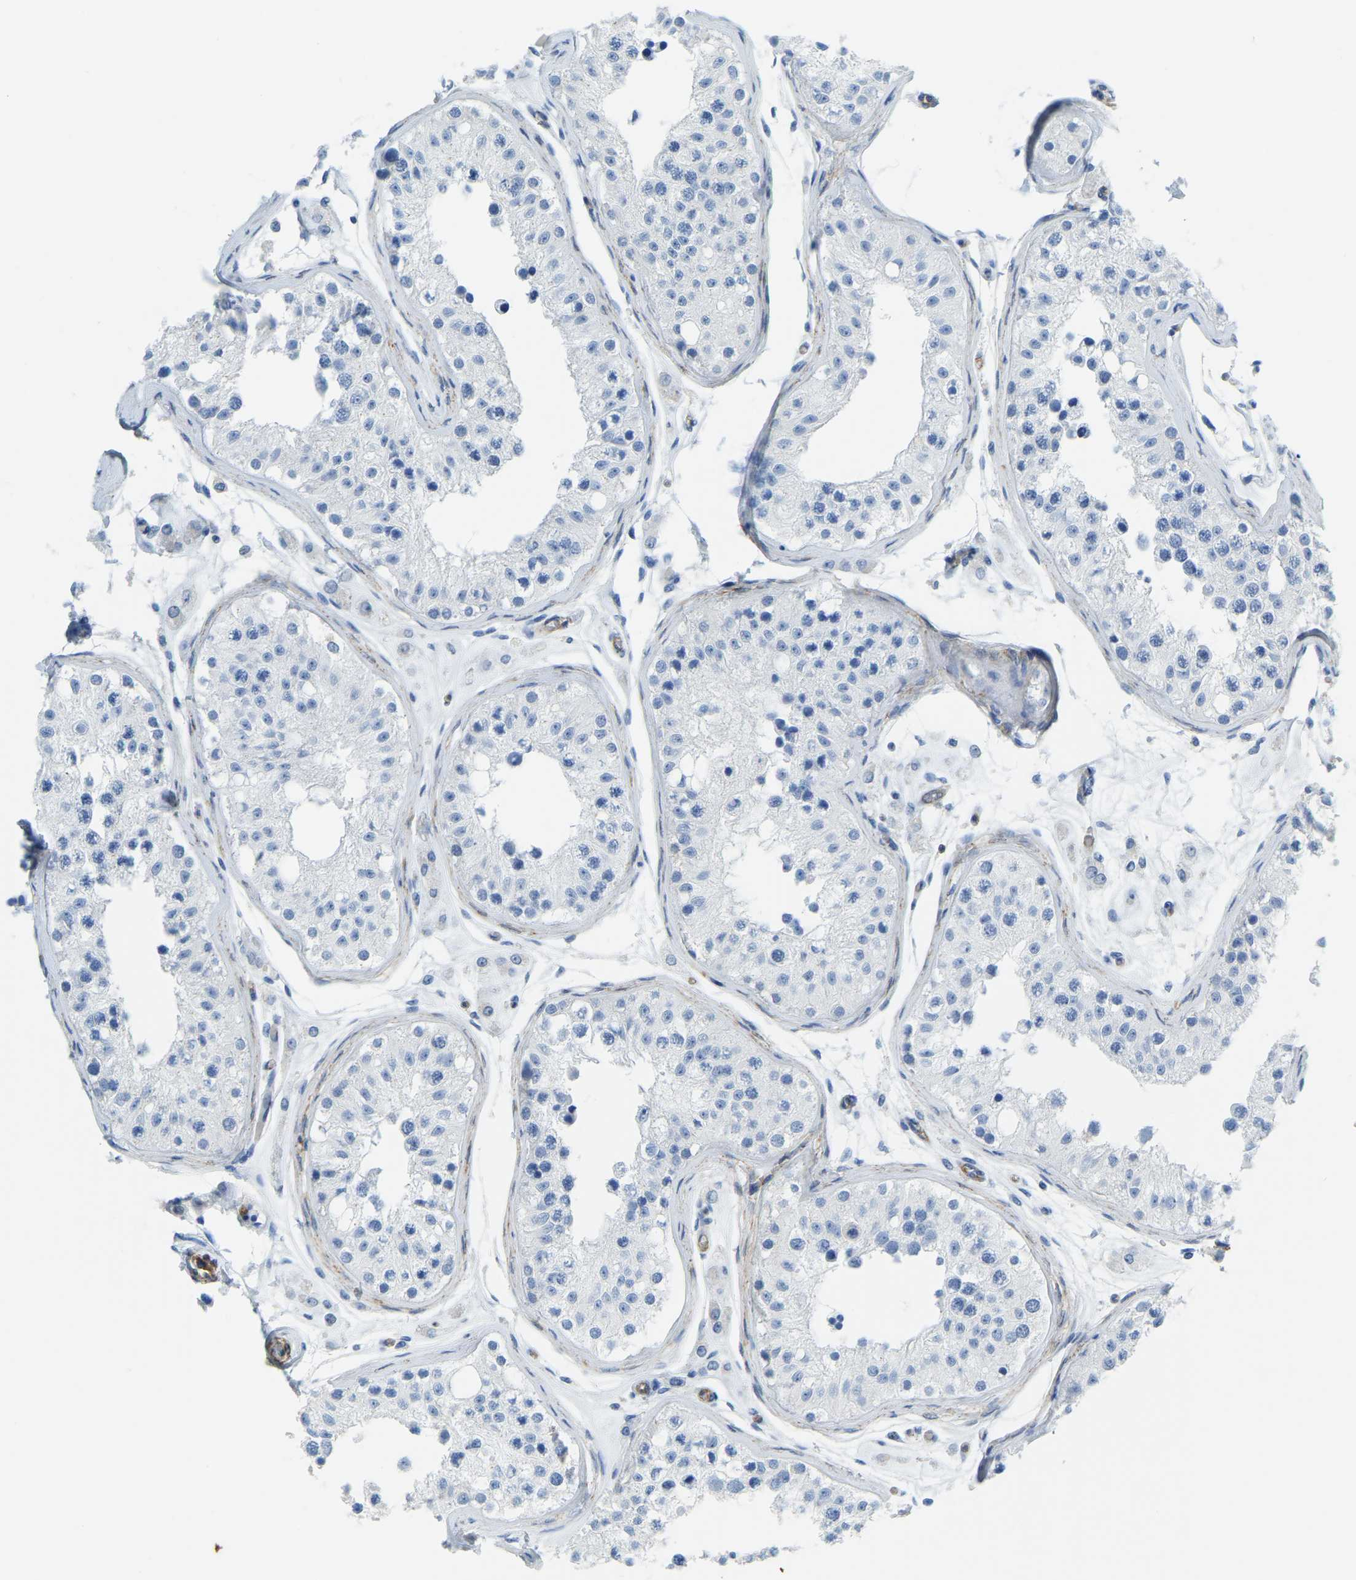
{"staining": {"intensity": "negative", "quantity": "none", "location": "none"}, "tissue": "testis", "cell_type": "Cells in seminiferous ducts", "image_type": "normal", "snomed": [{"axis": "morphology", "description": "Normal tissue, NOS"}, {"axis": "morphology", "description": "Adenocarcinoma, metastatic, NOS"}, {"axis": "topography", "description": "Testis"}], "caption": "There is no significant staining in cells in seminiferous ducts of testis. (Brightfield microscopy of DAB (3,3'-diaminobenzidine) immunohistochemistry at high magnification).", "gene": "MYL3", "patient": {"sex": "male", "age": 26}}